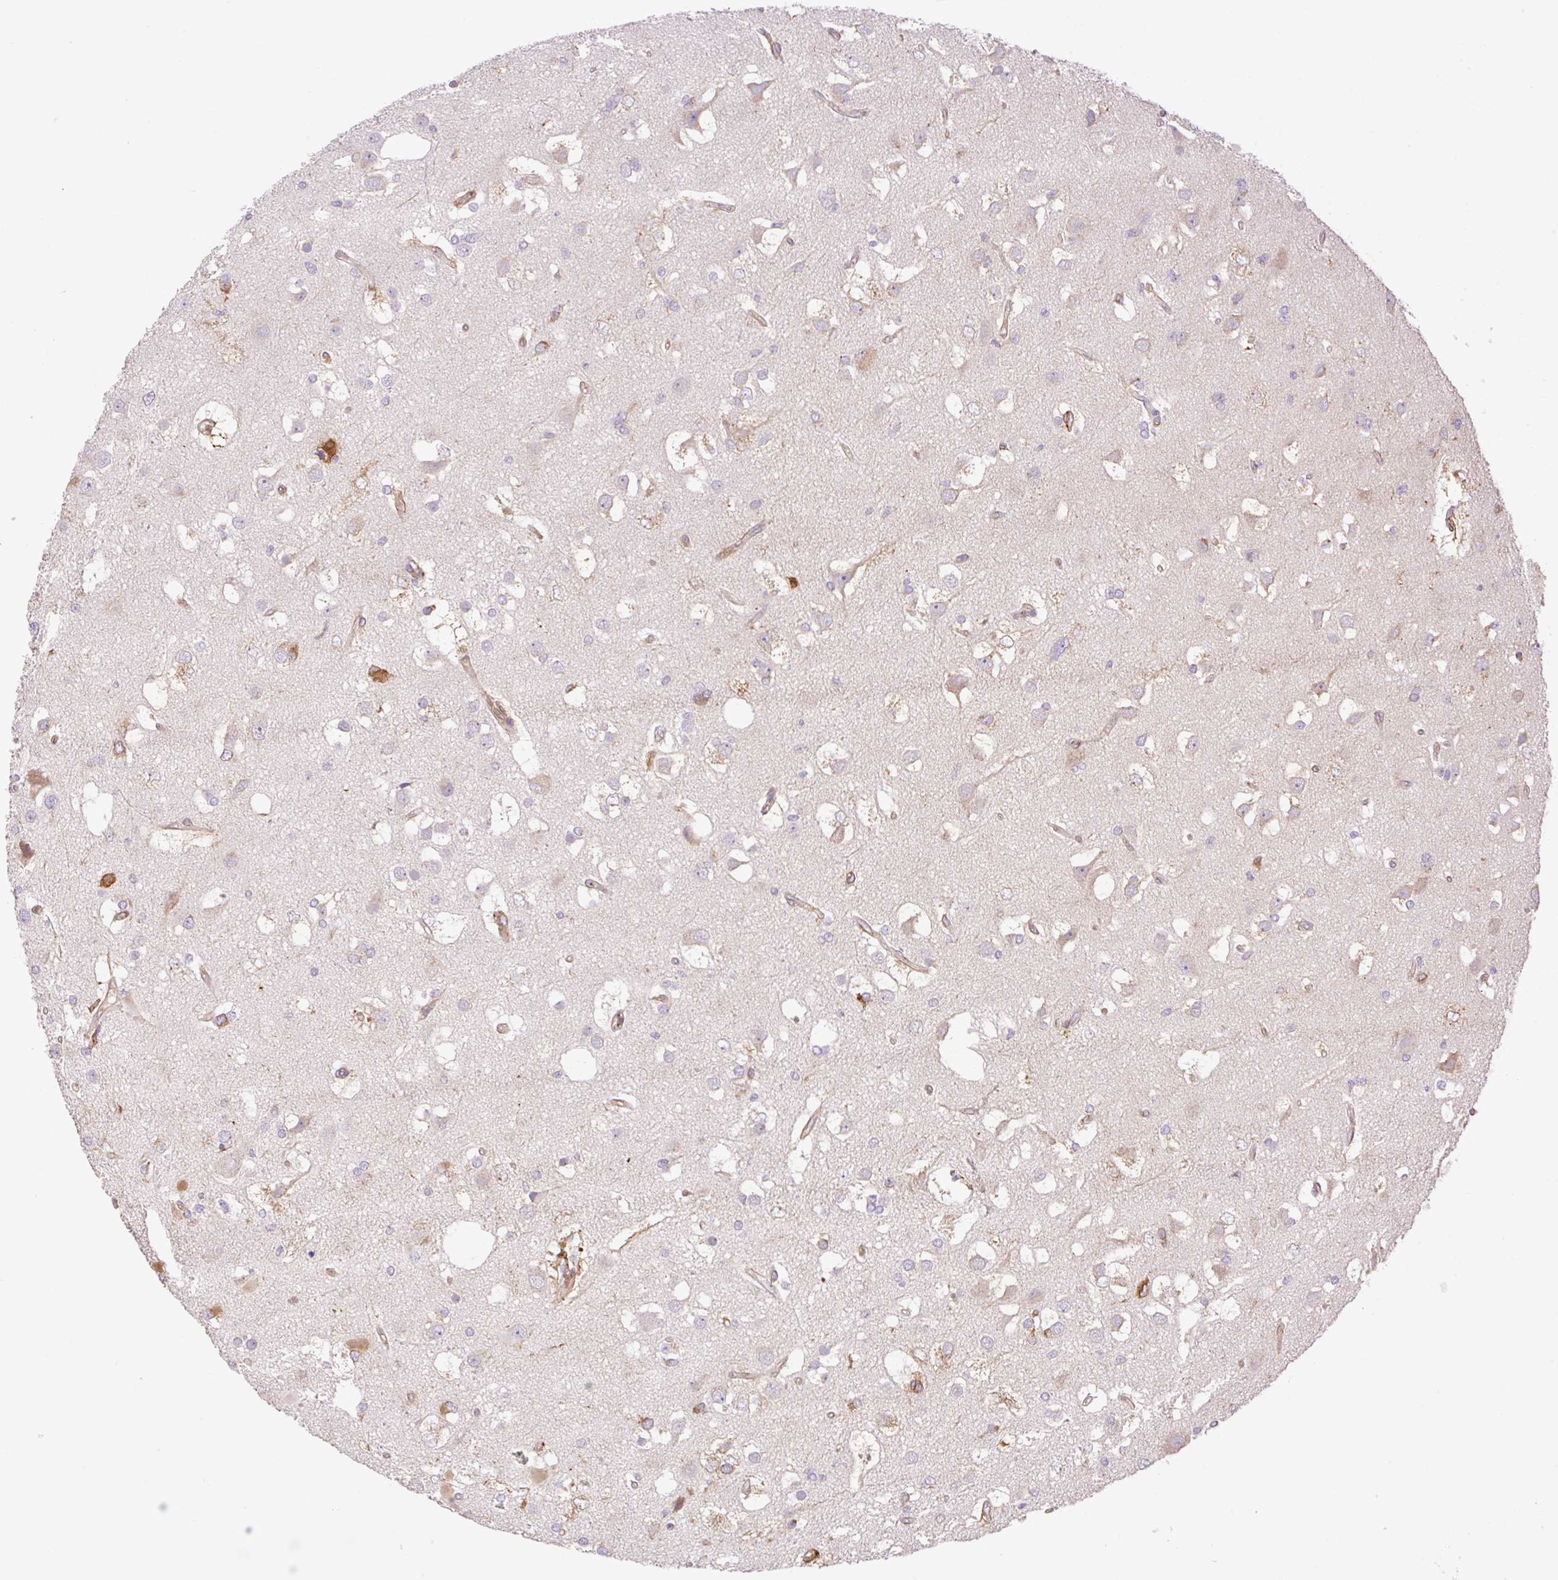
{"staining": {"intensity": "moderate", "quantity": "<25%", "location": "cytoplasmic/membranous"}, "tissue": "glioma", "cell_type": "Tumor cells", "image_type": "cancer", "snomed": [{"axis": "morphology", "description": "Glioma, malignant, High grade"}, {"axis": "topography", "description": "Brain"}], "caption": "High-power microscopy captured an immunohistochemistry photomicrograph of glioma, revealing moderate cytoplasmic/membranous staining in about <25% of tumor cells.", "gene": "RAB30", "patient": {"sex": "male", "age": 53}}